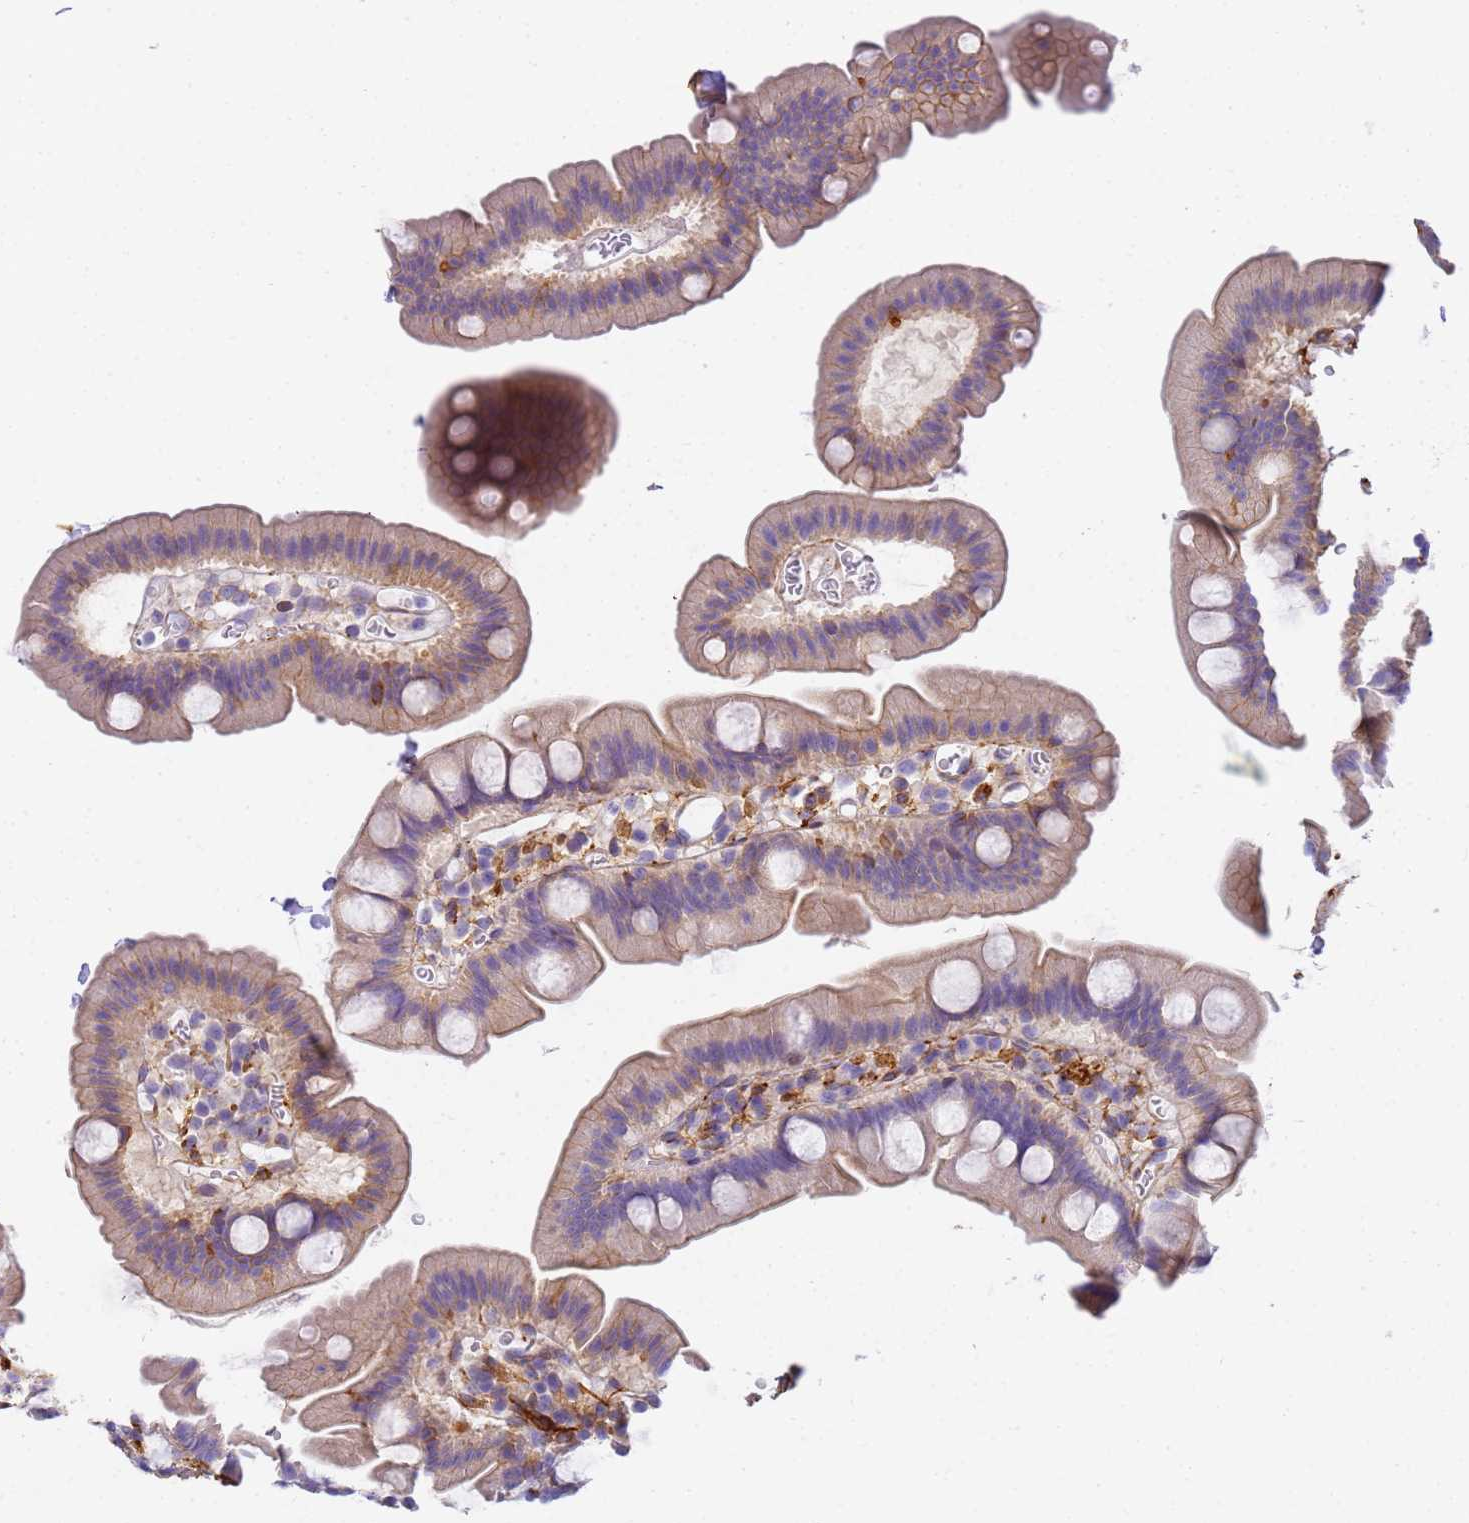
{"staining": {"intensity": "negative", "quantity": "none", "location": "none"}, "tissue": "small intestine", "cell_type": "Glandular cells", "image_type": "normal", "snomed": [{"axis": "morphology", "description": "Normal tissue, NOS"}, {"axis": "topography", "description": "Small intestine"}], "caption": "Glandular cells are negative for protein expression in benign human small intestine. The staining was performed using DAB to visualize the protein expression in brown, while the nuclei were stained in blue with hematoxylin (Magnification: 20x).", "gene": "MVB12A", "patient": {"sex": "female", "age": 68}}